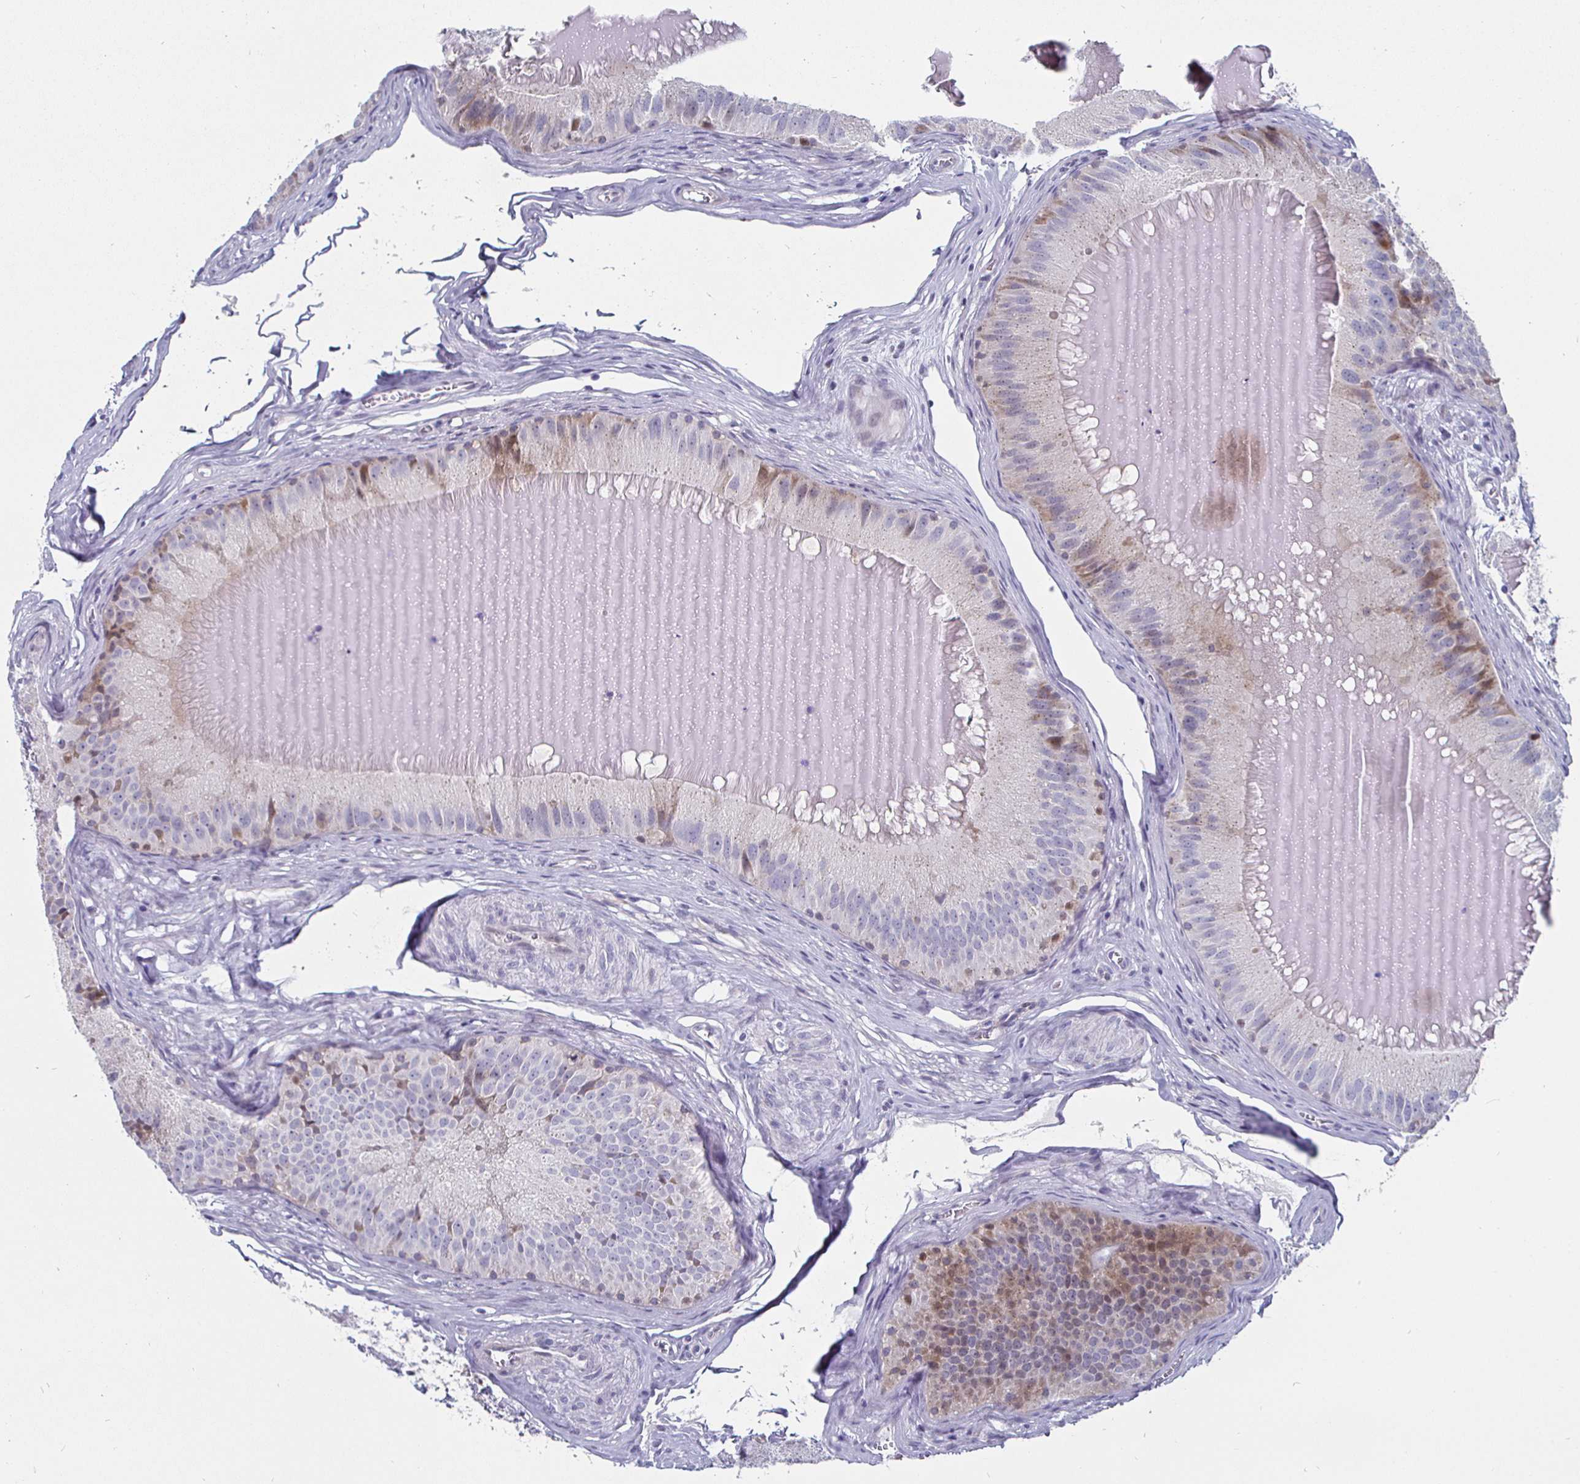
{"staining": {"intensity": "weak", "quantity": "<25%", "location": "cytoplasmic/membranous"}, "tissue": "epididymis", "cell_type": "Glandular cells", "image_type": "normal", "snomed": [{"axis": "morphology", "description": "Normal tissue, NOS"}, {"axis": "topography", "description": "Epididymis, spermatic cord, NOS"}], "caption": "This is an immunohistochemistry (IHC) image of unremarkable epididymis. There is no staining in glandular cells.", "gene": "DMRTB1", "patient": {"sex": "male", "age": 39}}